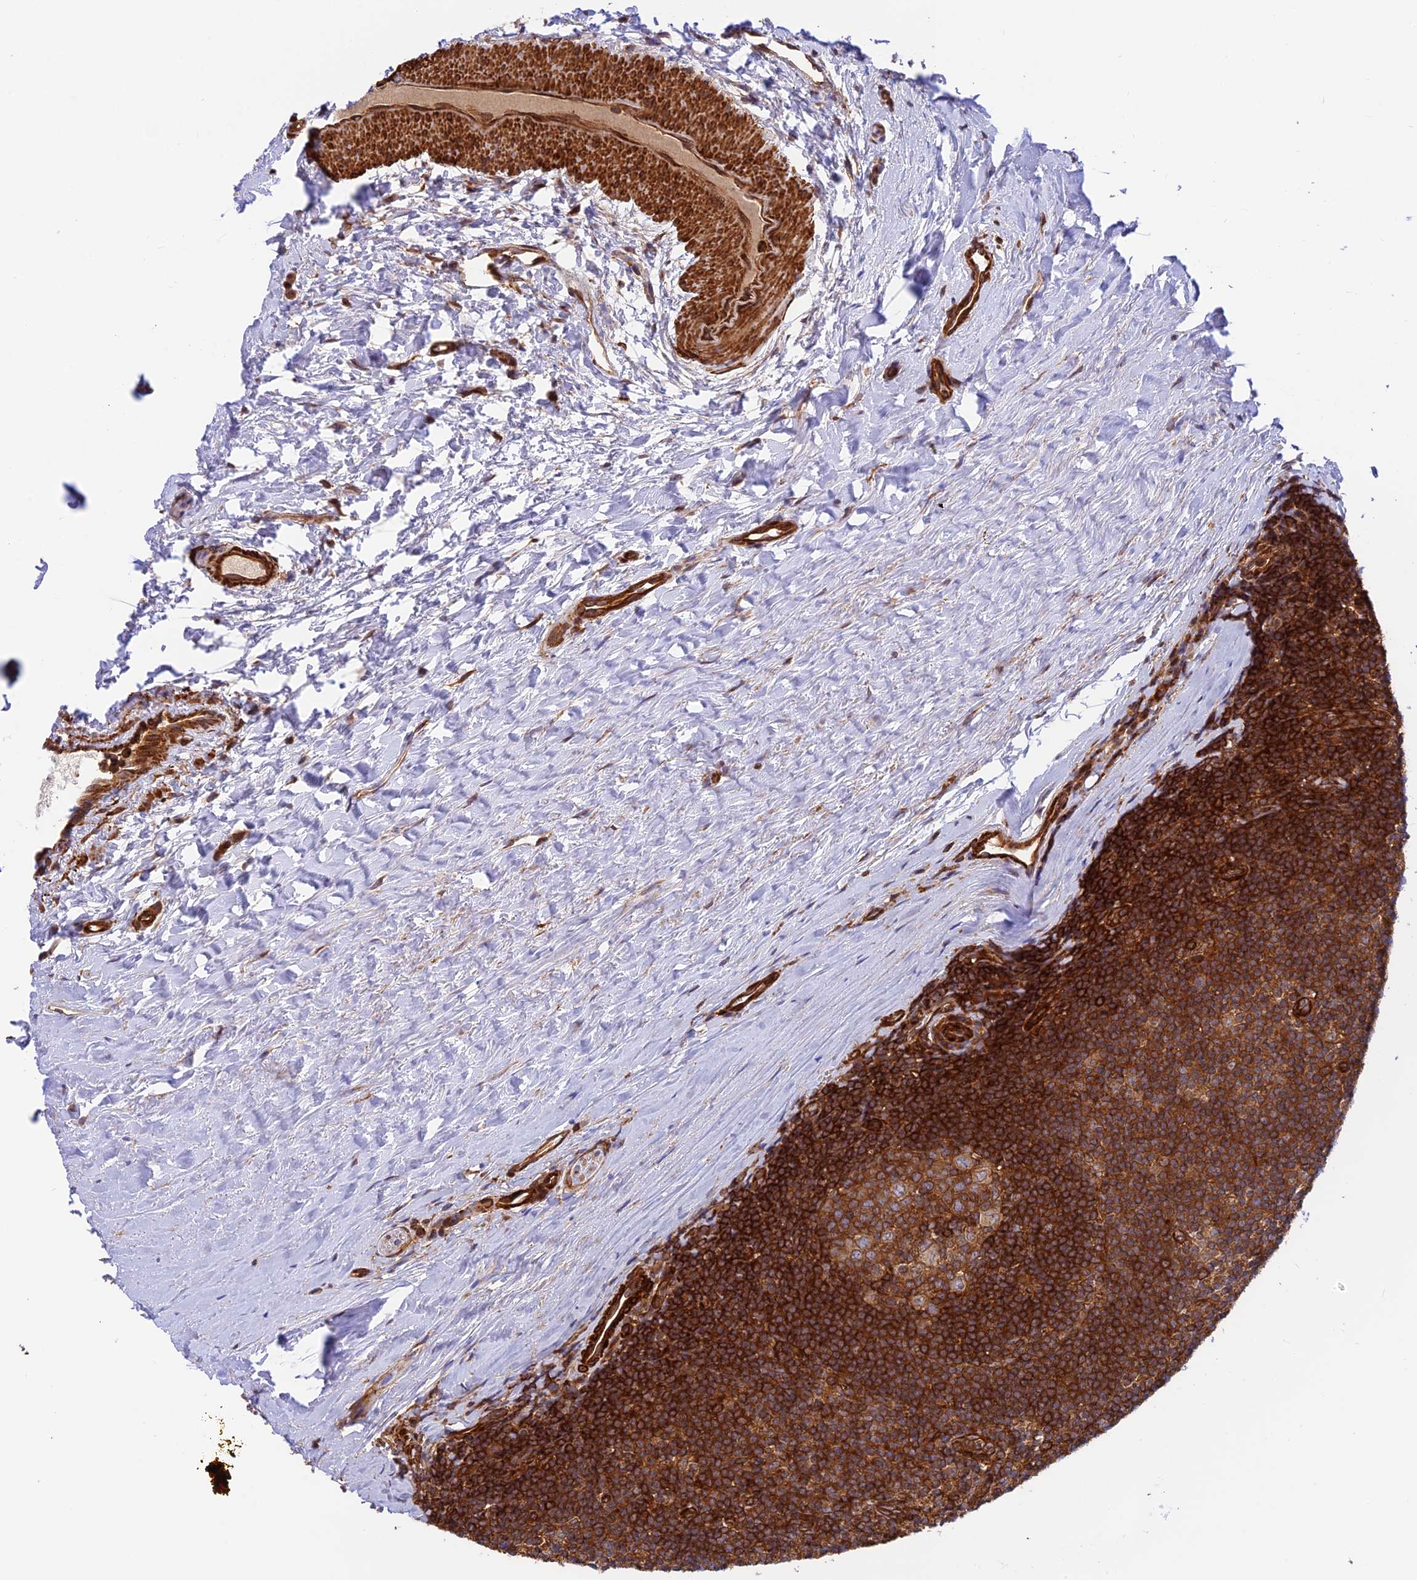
{"staining": {"intensity": "strong", "quantity": ">75%", "location": "cytoplasmic/membranous"}, "tissue": "tonsil", "cell_type": "Germinal center cells", "image_type": "normal", "snomed": [{"axis": "morphology", "description": "Normal tissue, NOS"}, {"axis": "topography", "description": "Tonsil"}], "caption": "This micrograph displays IHC staining of normal human tonsil, with high strong cytoplasmic/membranous staining in approximately >75% of germinal center cells.", "gene": "EVI5L", "patient": {"sex": "male", "age": 27}}